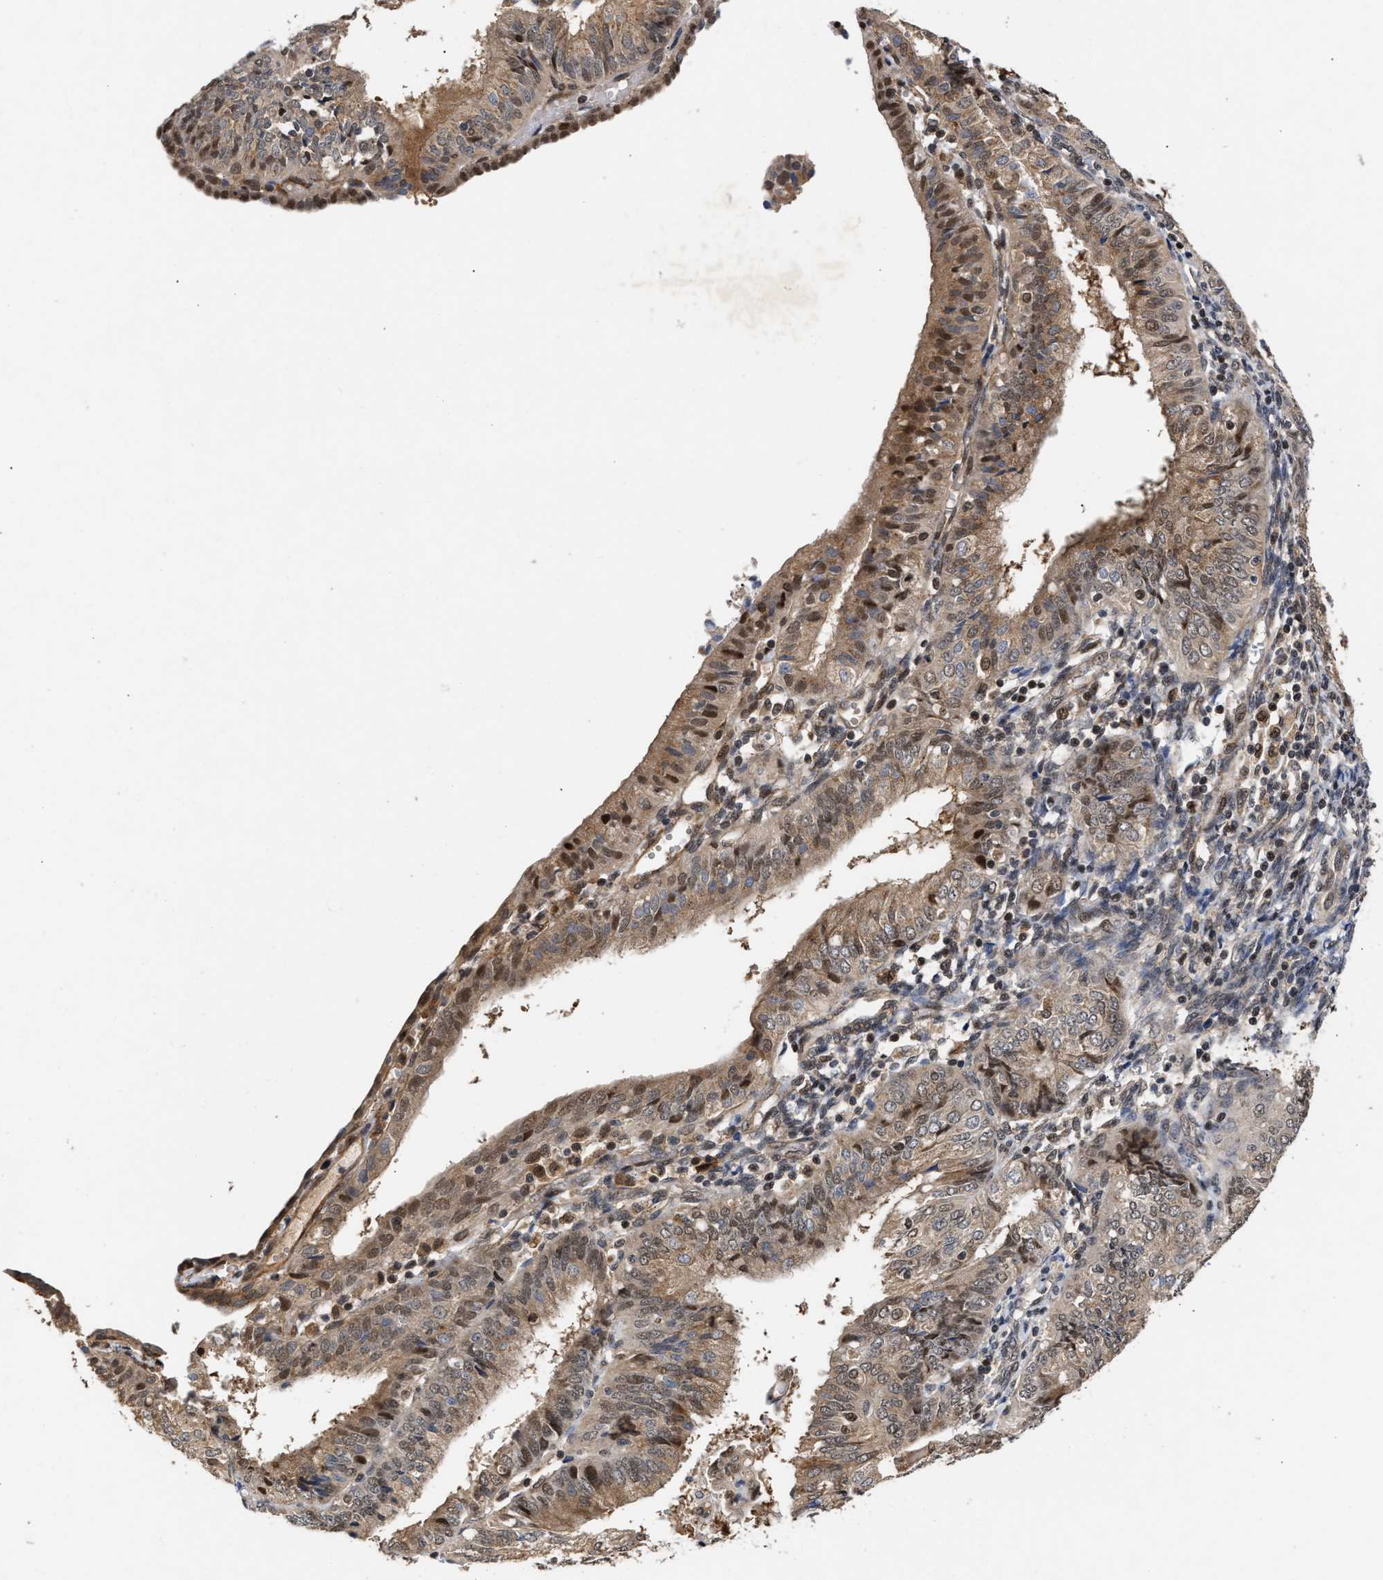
{"staining": {"intensity": "moderate", "quantity": ">75%", "location": "cytoplasmic/membranous,nuclear"}, "tissue": "endometrial cancer", "cell_type": "Tumor cells", "image_type": "cancer", "snomed": [{"axis": "morphology", "description": "Adenocarcinoma, NOS"}, {"axis": "topography", "description": "Endometrium"}], "caption": "Protein expression analysis of endometrial cancer (adenocarcinoma) exhibits moderate cytoplasmic/membranous and nuclear staining in approximately >75% of tumor cells.", "gene": "CLIP2", "patient": {"sex": "female", "age": 58}}